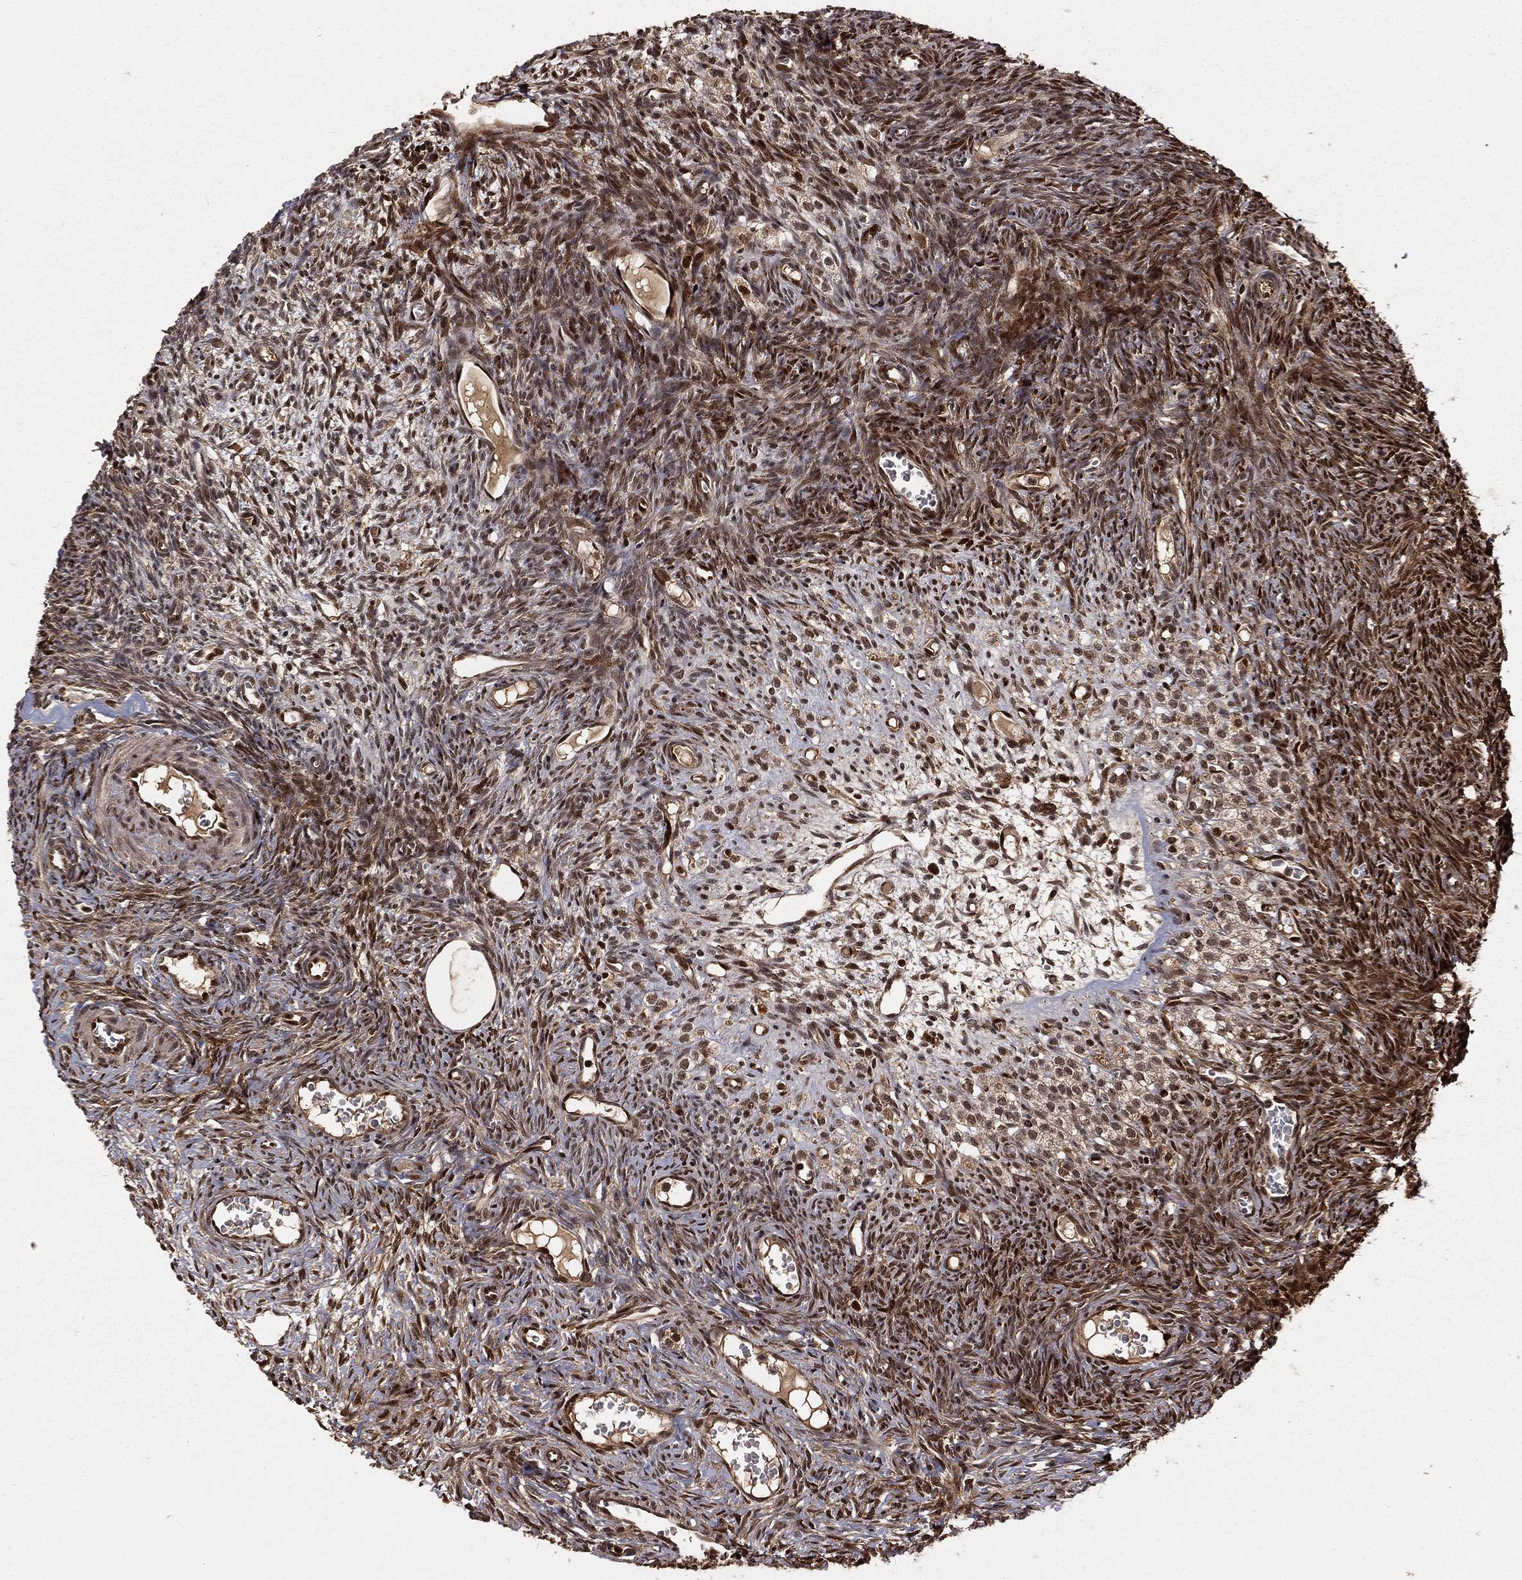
{"staining": {"intensity": "strong", "quantity": "25%-75%", "location": "nuclear"}, "tissue": "ovary", "cell_type": "Ovarian stroma cells", "image_type": "normal", "snomed": [{"axis": "morphology", "description": "Normal tissue, NOS"}, {"axis": "topography", "description": "Ovary"}], "caption": "A brown stain highlights strong nuclear staining of a protein in ovarian stroma cells of benign ovary. (Brightfield microscopy of DAB IHC at high magnification).", "gene": "MAPK1", "patient": {"sex": "female", "age": 27}}